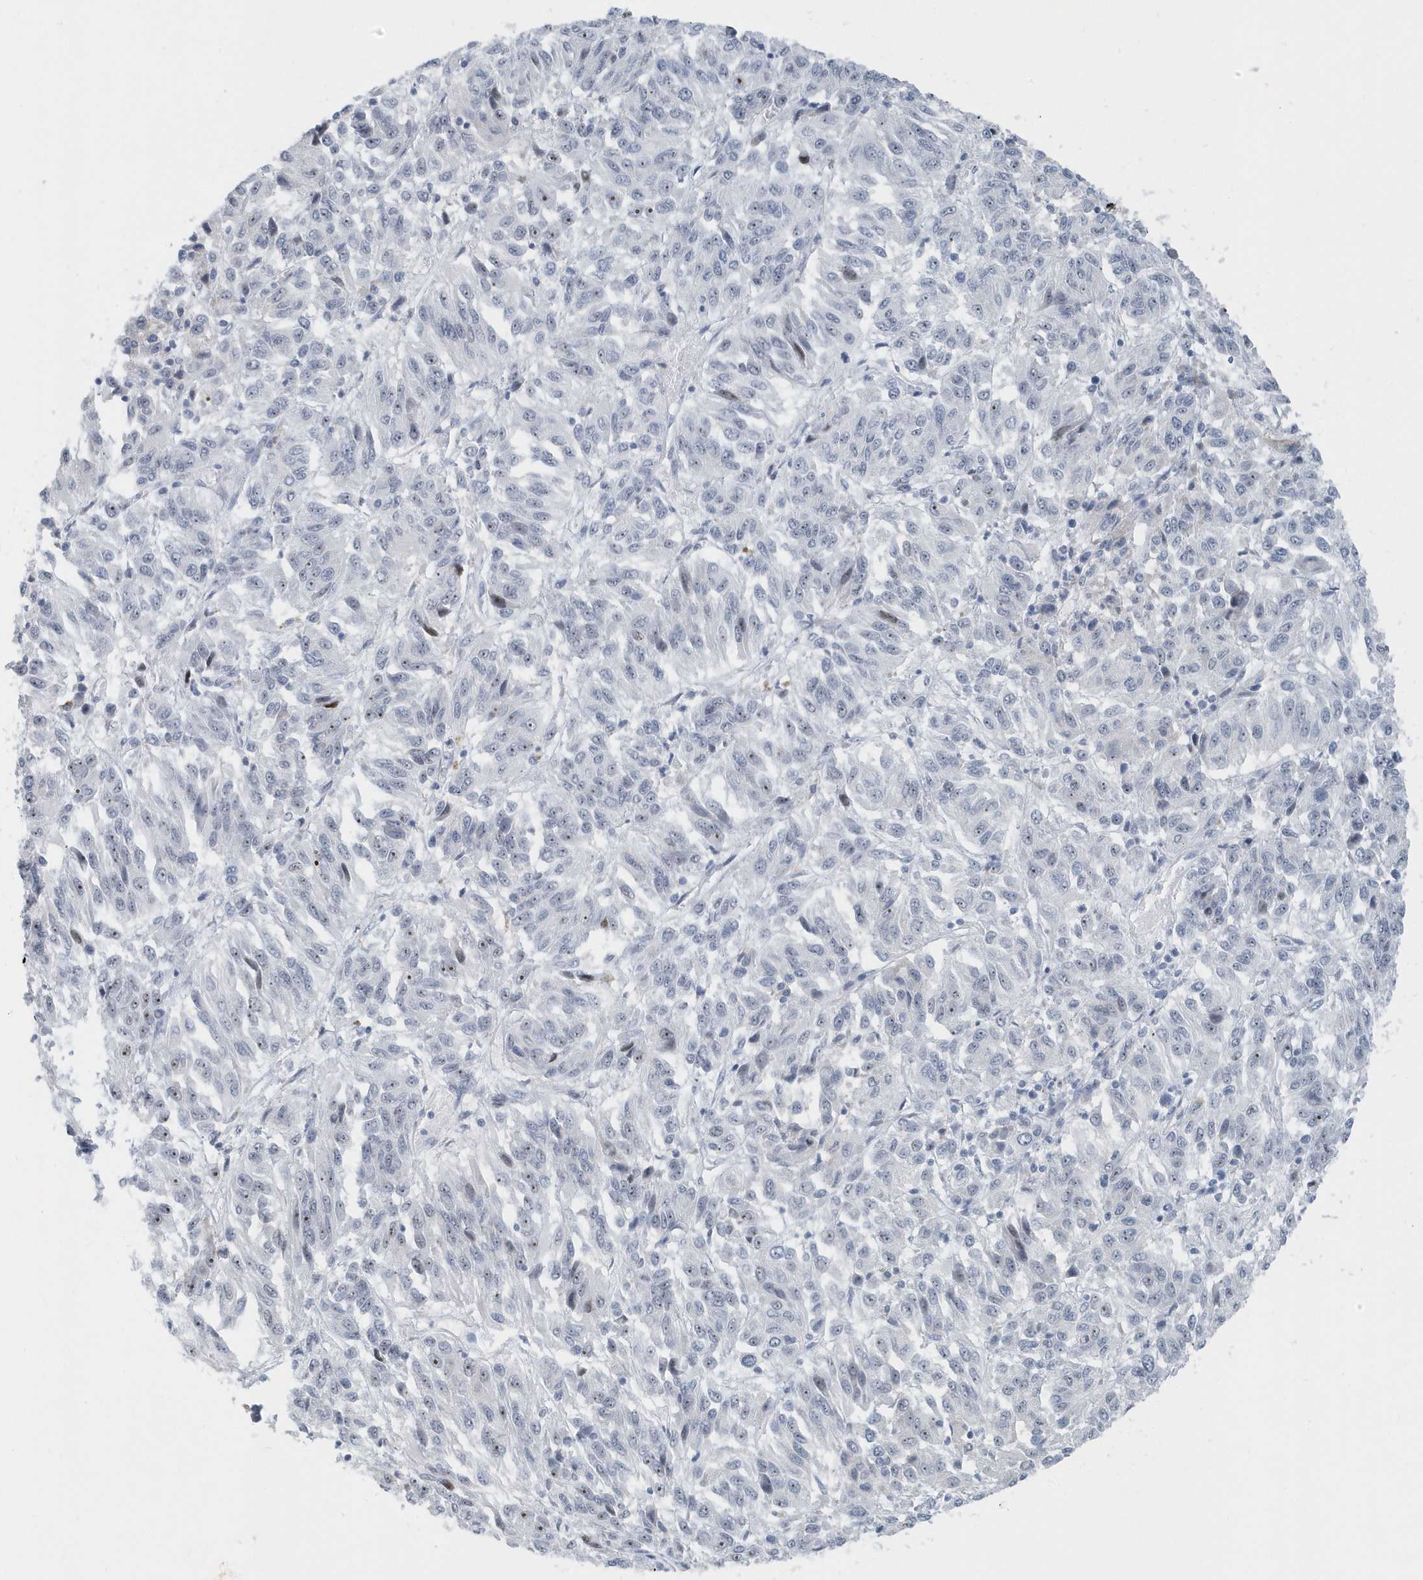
{"staining": {"intensity": "negative", "quantity": "none", "location": "none"}, "tissue": "melanoma", "cell_type": "Tumor cells", "image_type": "cancer", "snomed": [{"axis": "morphology", "description": "Malignant melanoma, Metastatic site"}, {"axis": "topography", "description": "Lung"}], "caption": "The micrograph demonstrates no staining of tumor cells in melanoma. Brightfield microscopy of immunohistochemistry (IHC) stained with DAB (3,3'-diaminobenzidine) (brown) and hematoxylin (blue), captured at high magnification.", "gene": "RPF2", "patient": {"sex": "male", "age": 64}}